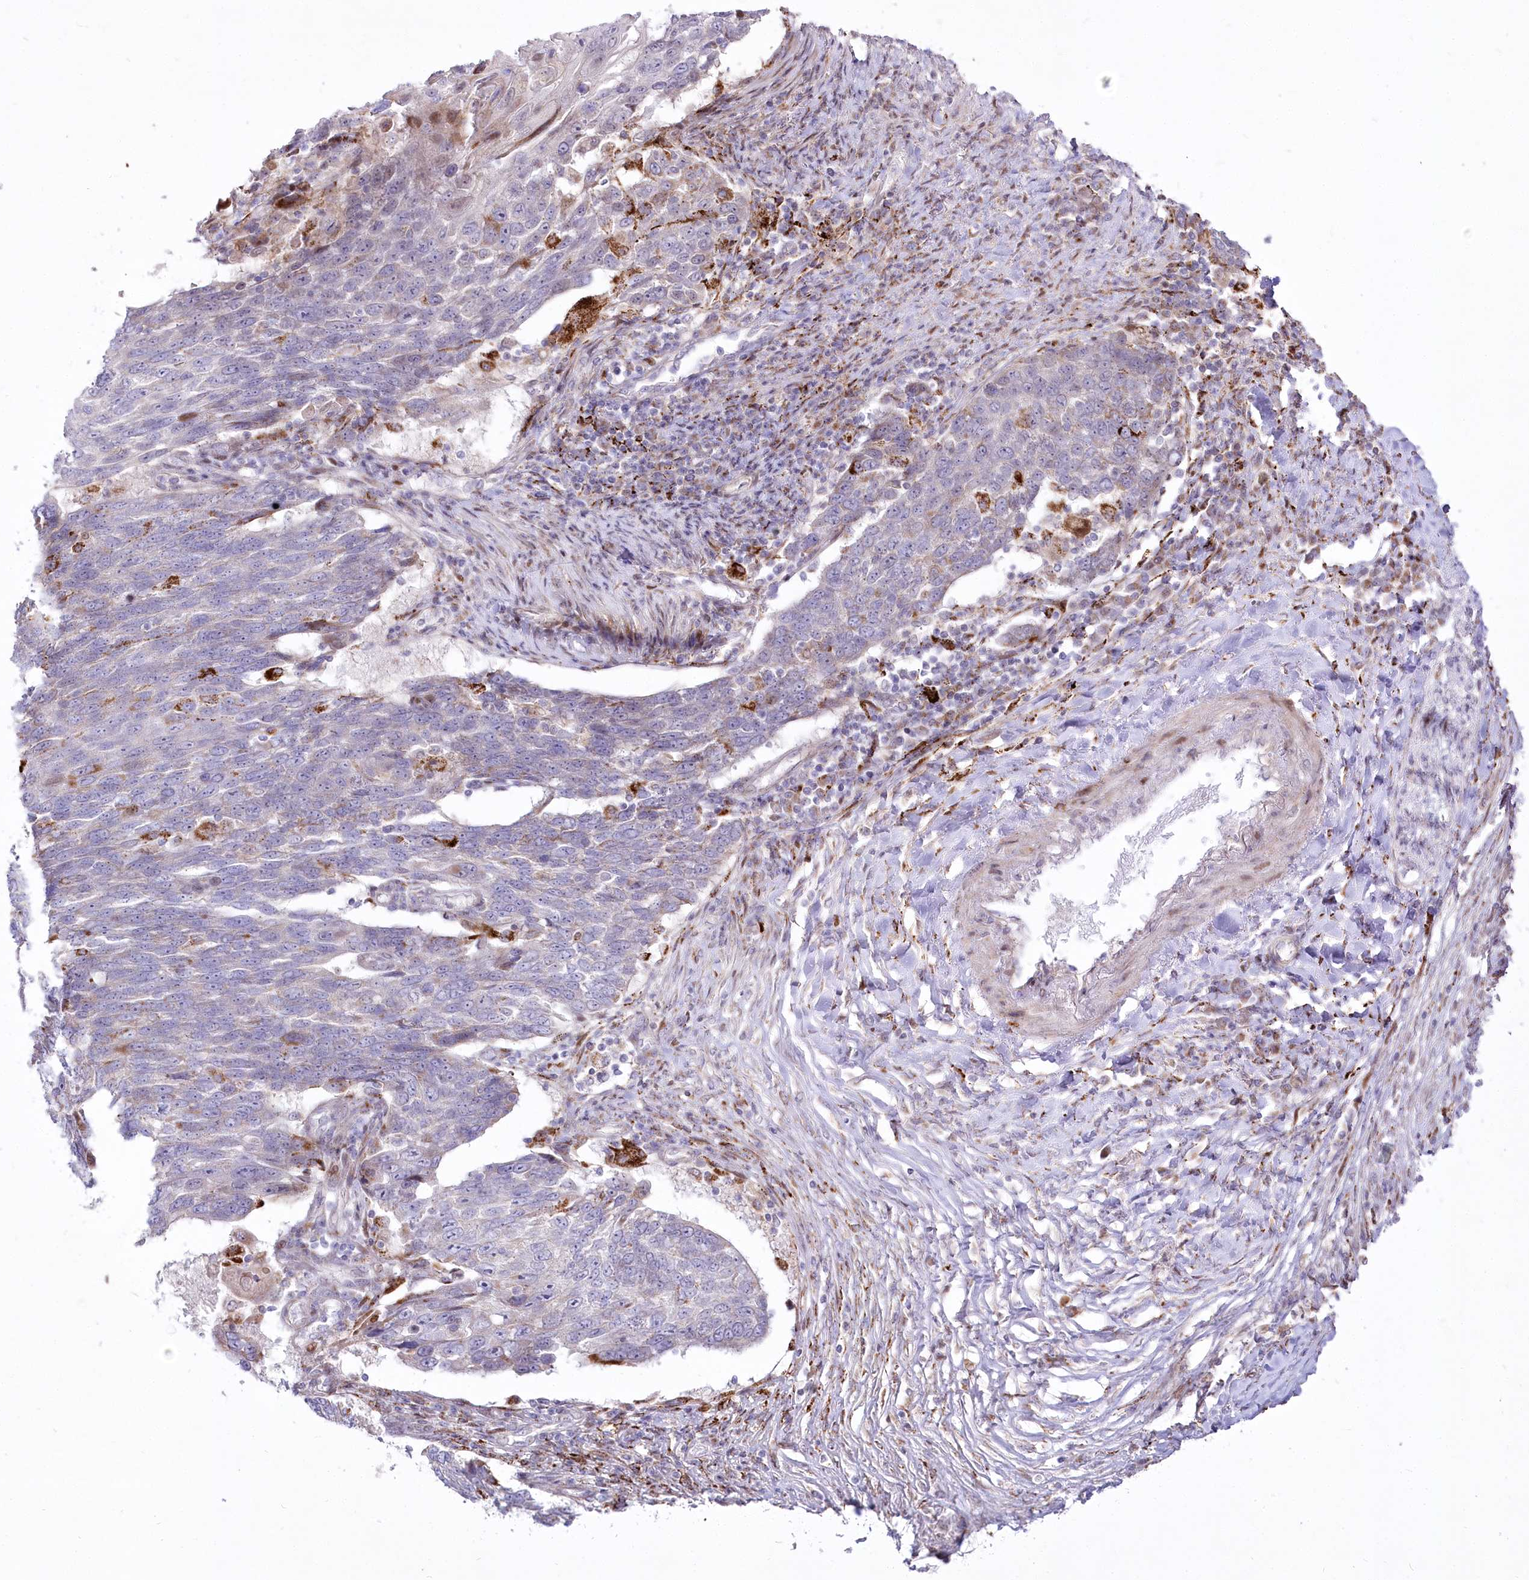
{"staining": {"intensity": "weak", "quantity": "<25%", "location": "cytoplasmic/membranous"}, "tissue": "lung cancer", "cell_type": "Tumor cells", "image_type": "cancer", "snomed": [{"axis": "morphology", "description": "Squamous cell carcinoma, NOS"}, {"axis": "topography", "description": "Lung"}], "caption": "IHC image of human lung squamous cell carcinoma stained for a protein (brown), which exhibits no expression in tumor cells.", "gene": "CEP164", "patient": {"sex": "male", "age": 66}}